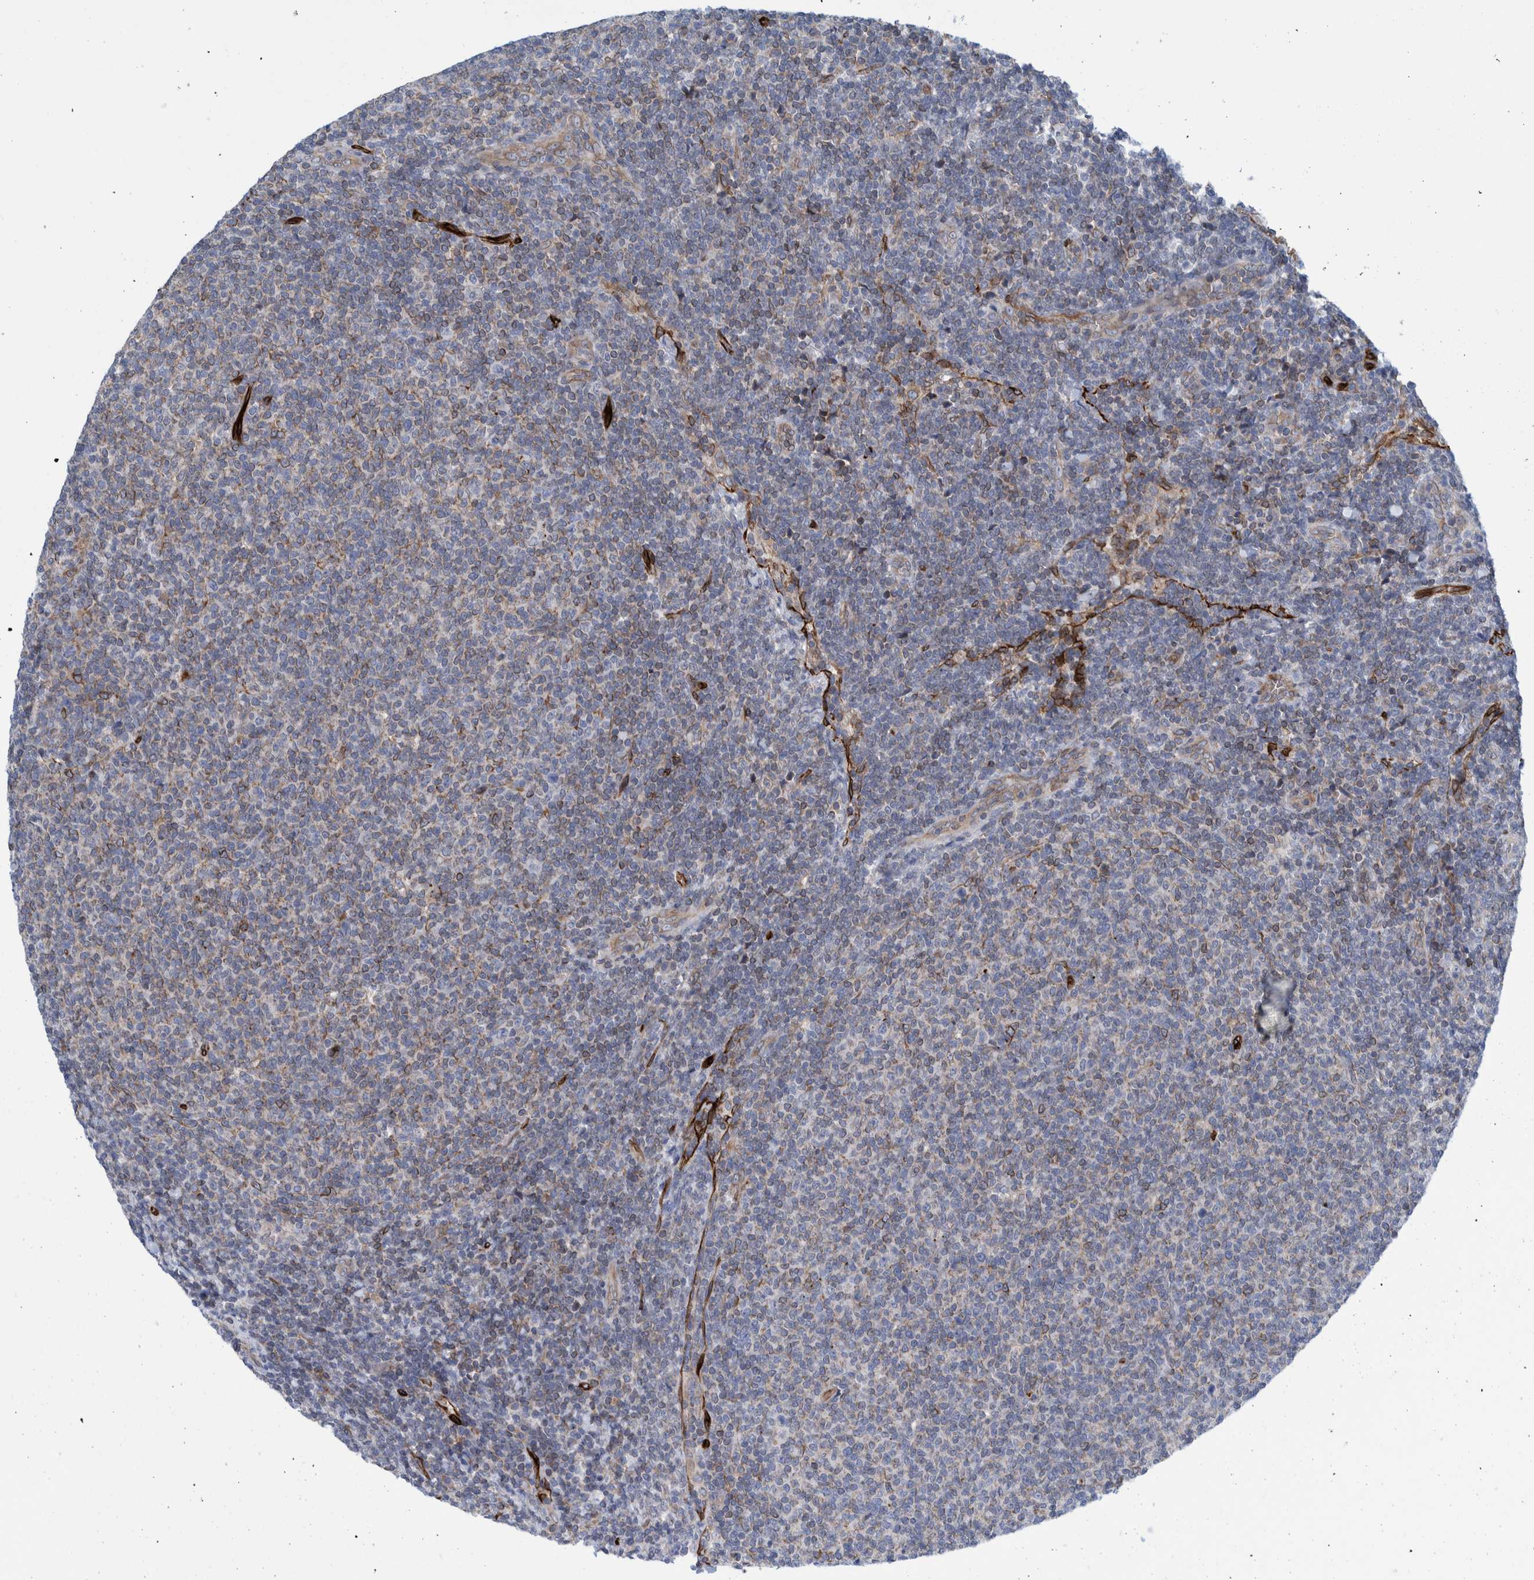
{"staining": {"intensity": "negative", "quantity": "none", "location": "none"}, "tissue": "lymphoma", "cell_type": "Tumor cells", "image_type": "cancer", "snomed": [{"axis": "morphology", "description": "Malignant lymphoma, non-Hodgkin's type, Low grade"}, {"axis": "topography", "description": "Lymph node"}], "caption": "A histopathology image of lymphoma stained for a protein displays no brown staining in tumor cells. (Immunohistochemistry (ihc), brightfield microscopy, high magnification).", "gene": "THEM6", "patient": {"sex": "male", "age": 66}}